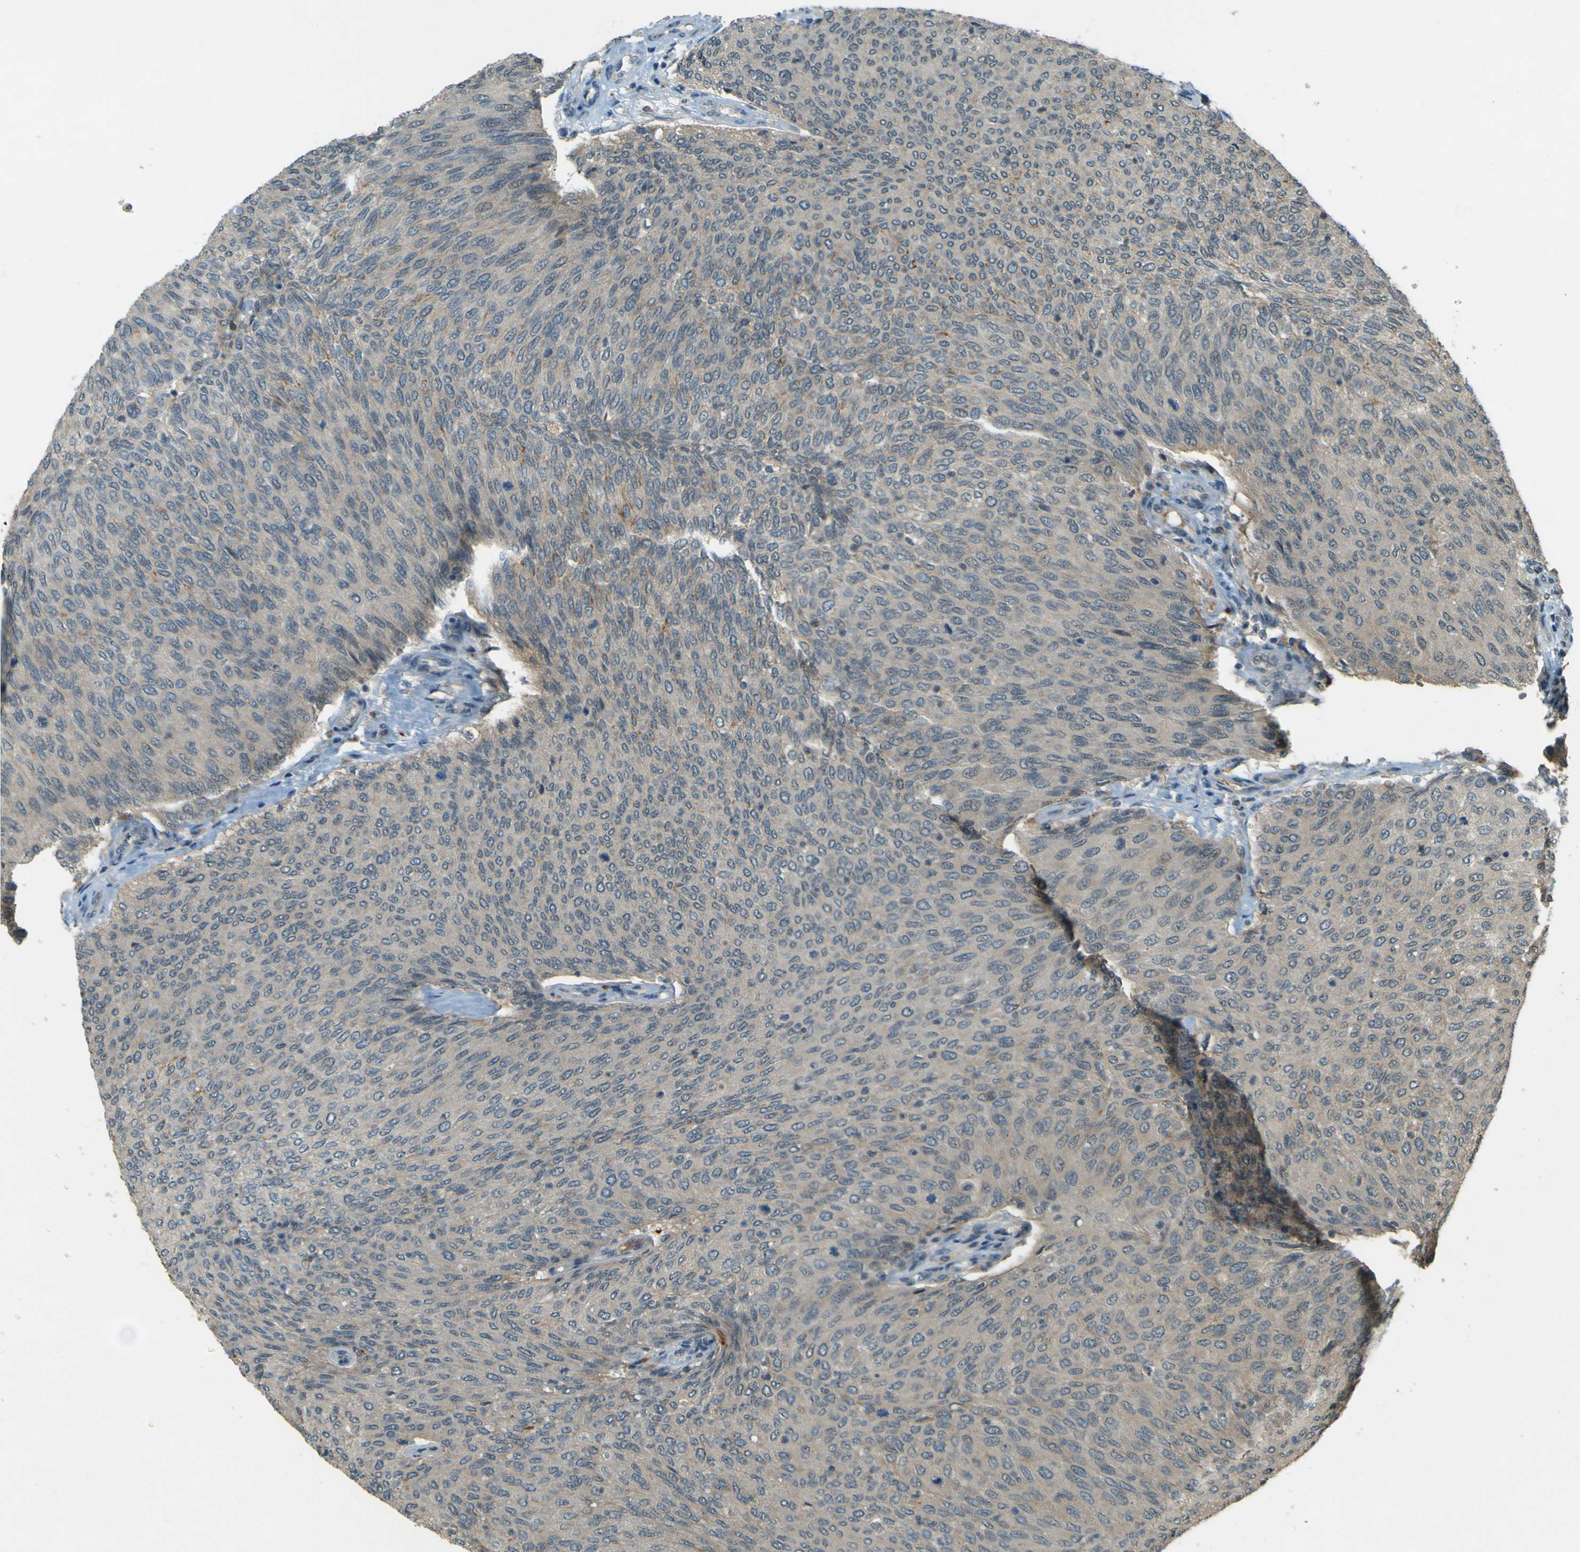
{"staining": {"intensity": "weak", "quantity": ">75%", "location": "cytoplasmic/membranous"}, "tissue": "urothelial cancer", "cell_type": "Tumor cells", "image_type": "cancer", "snomed": [{"axis": "morphology", "description": "Urothelial carcinoma, Low grade"}, {"axis": "topography", "description": "Urinary bladder"}], "caption": "This image demonstrates urothelial carcinoma (low-grade) stained with immunohistochemistry (IHC) to label a protein in brown. The cytoplasmic/membranous of tumor cells show weak positivity for the protein. Nuclei are counter-stained blue.", "gene": "MPDZ", "patient": {"sex": "female", "age": 79}}